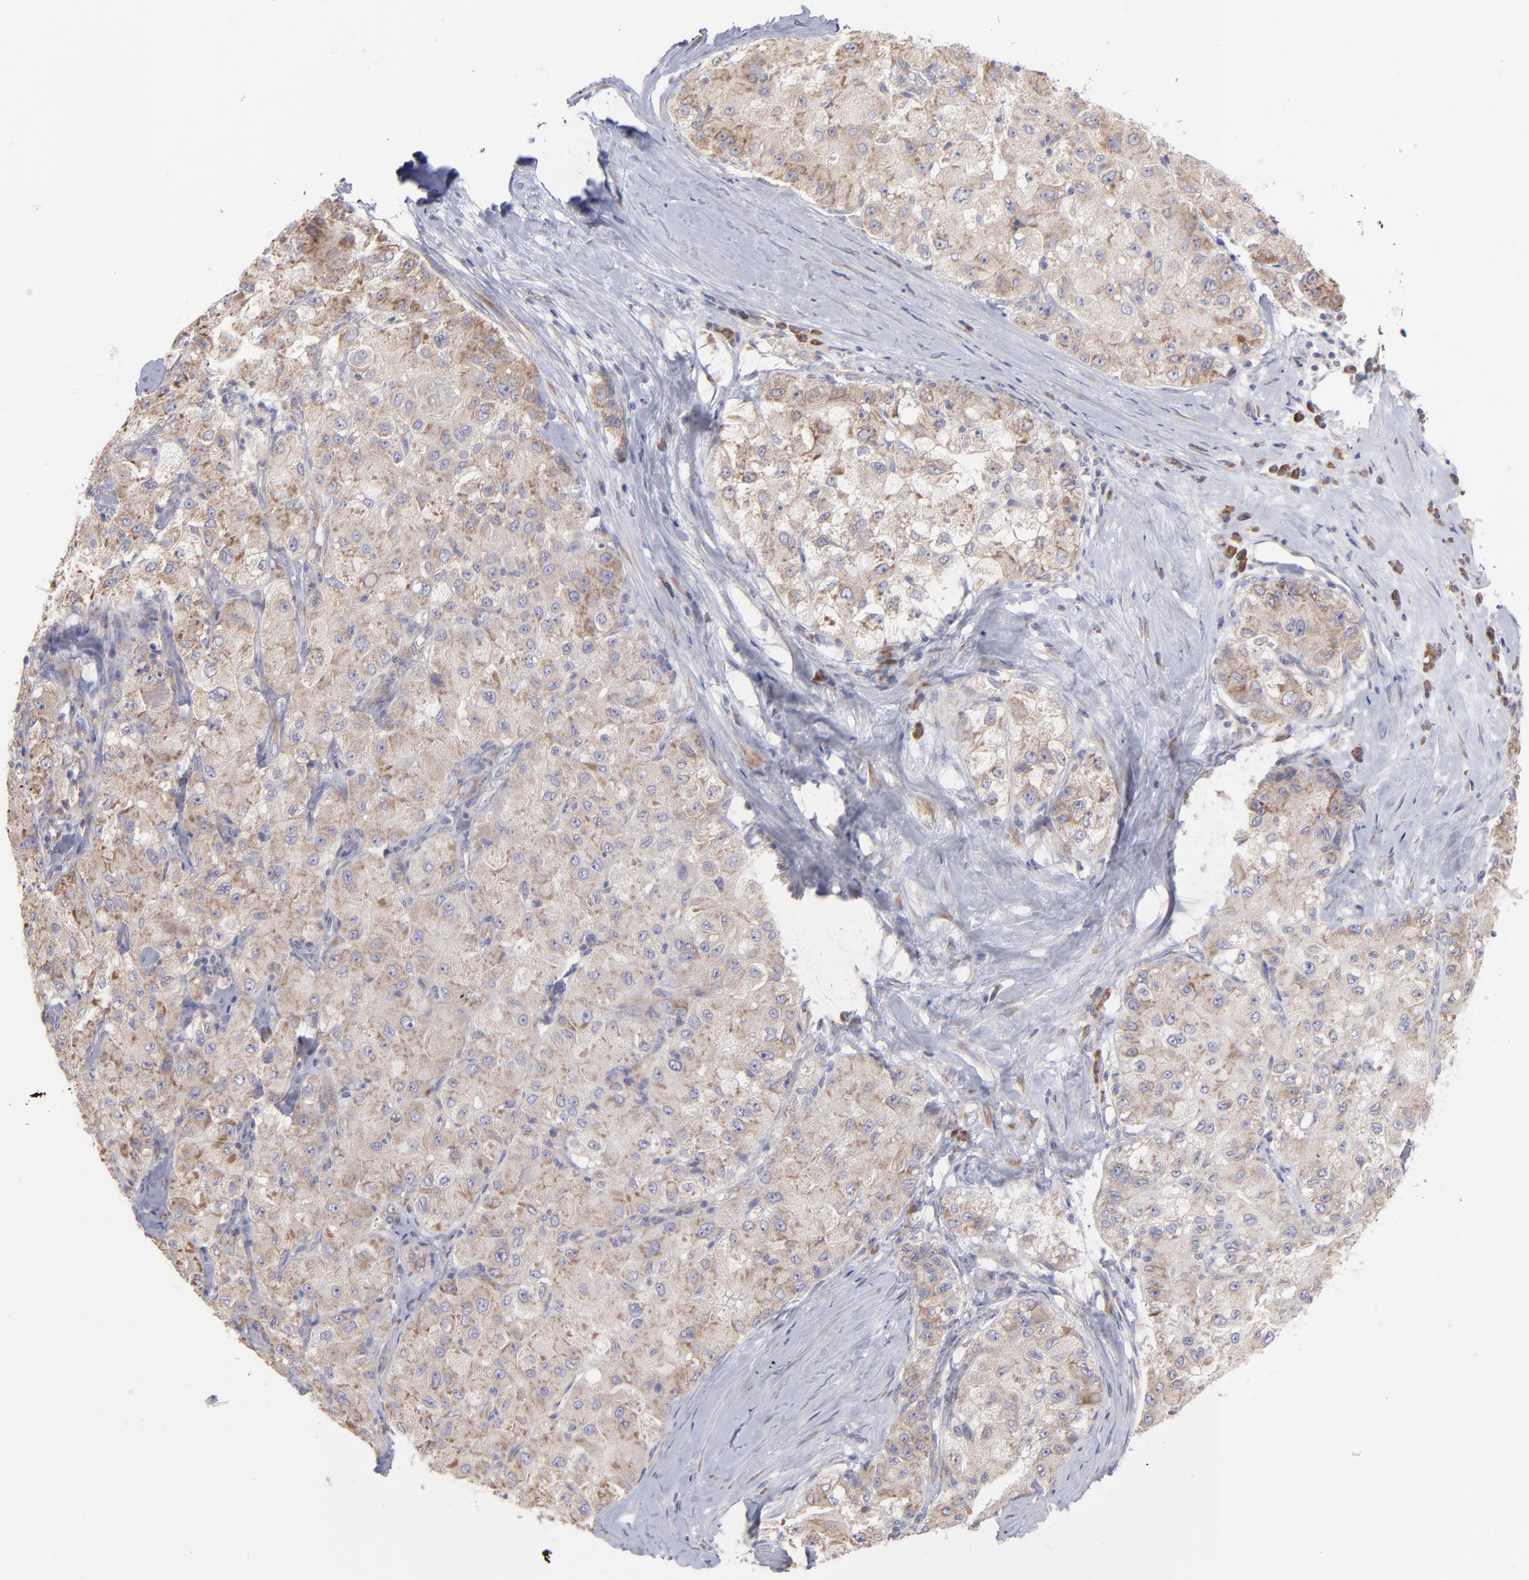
{"staining": {"intensity": "weak", "quantity": "<25%", "location": "cytoplasmic/membranous"}, "tissue": "liver cancer", "cell_type": "Tumor cells", "image_type": "cancer", "snomed": [{"axis": "morphology", "description": "Carcinoma, Hepatocellular, NOS"}, {"axis": "topography", "description": "Liver"}], "caption": "Protein analysis of liver hepatocellular carcinoma displays no significant expression in tumor cells. Nuclei are stained in blue.", "gene": "RPLP0", "patient": {"sex": "male", "age": 80}}